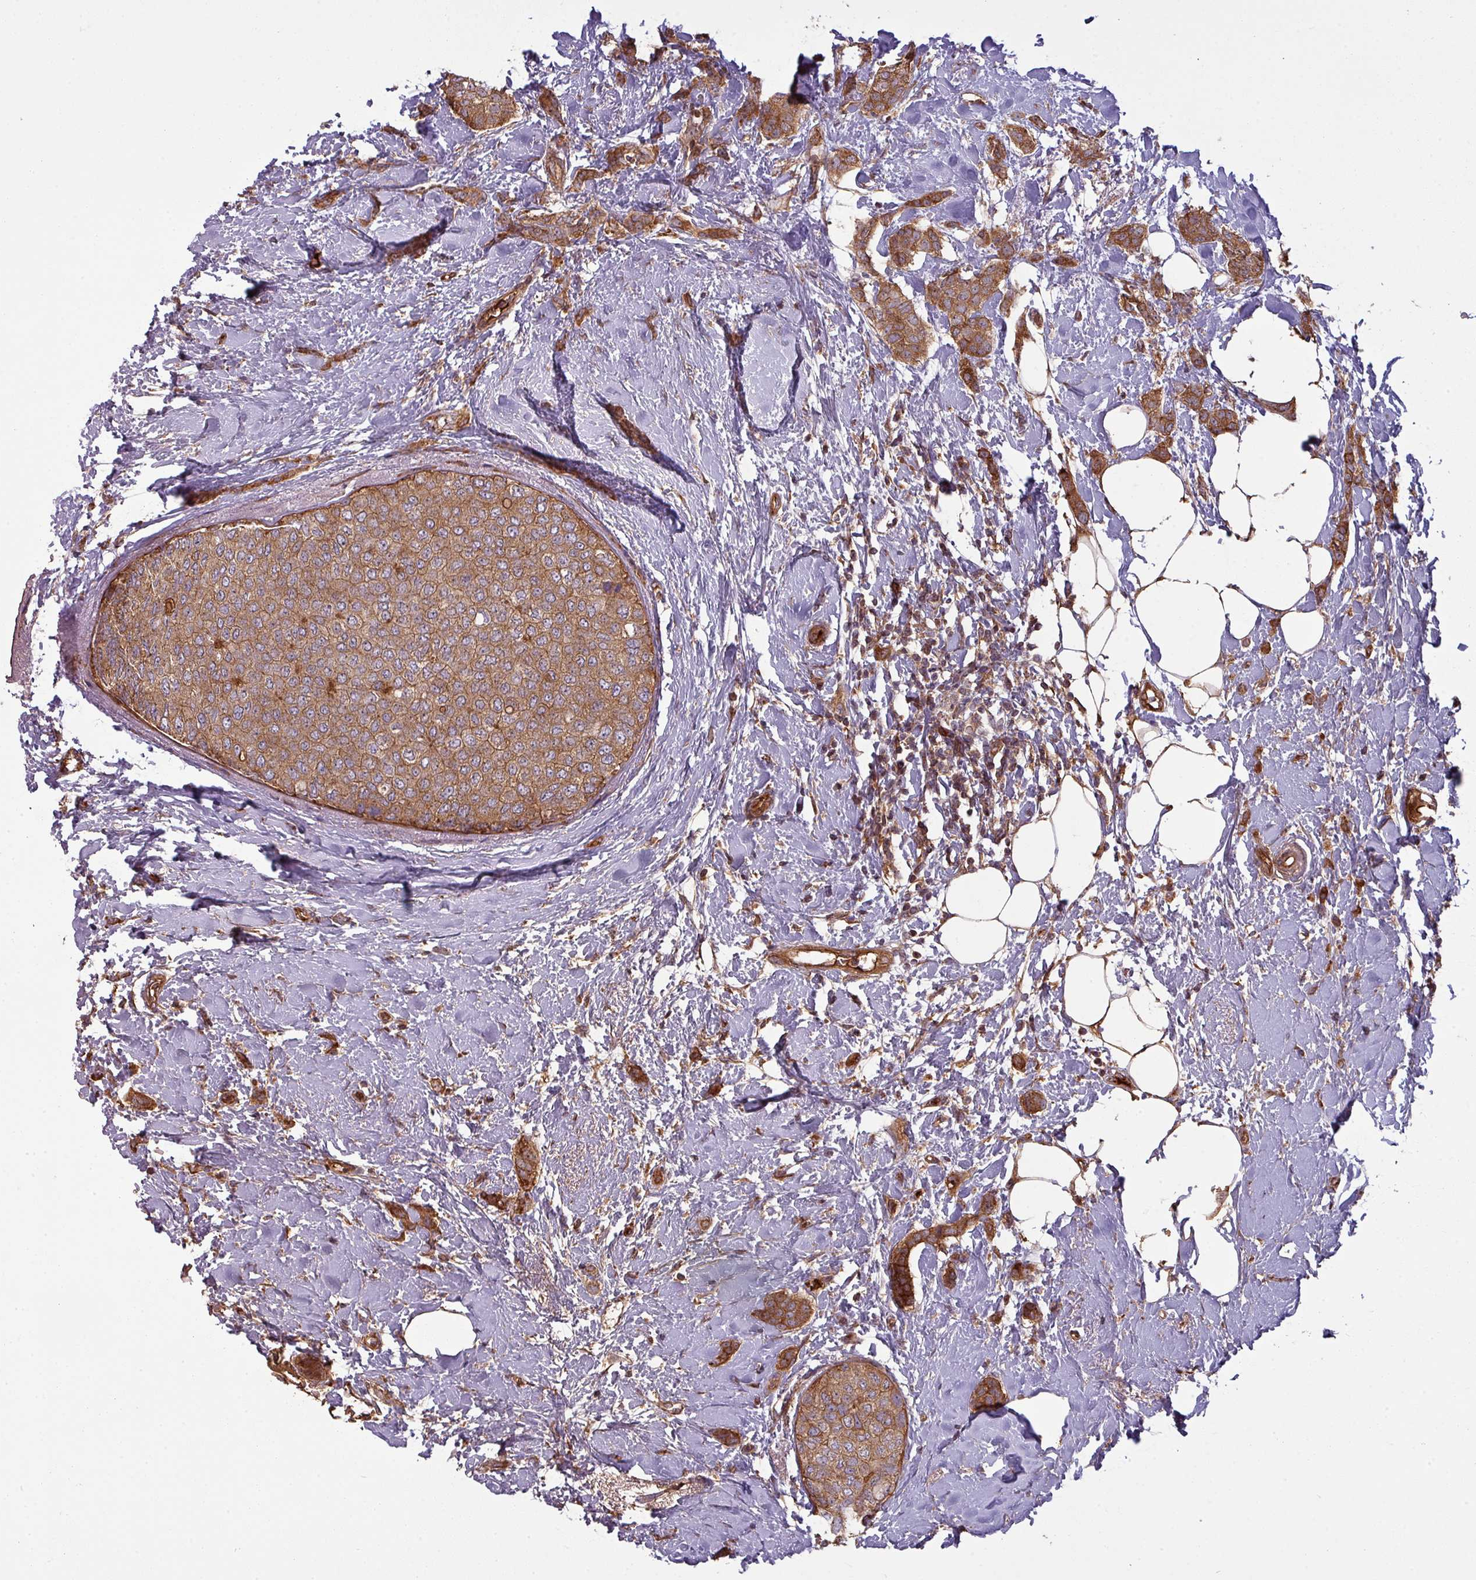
{"staining": {"intensity": "moderate", "quantity": ">75%", "location": "cytoplasmic/membranous"}, "tissue": "breast cancer", "cell_type": "Tumor cells", "image_type": "cancer", "snomed": [{"axis": "morphology", "description": "Duct carcinoma"}, {"axis": "topography", "description": "Breast"}], "caption": "Breast cancer (invasive ductal carcinoma) stained with IHC reveals moderate cytoplasmic/membranous staining in approximately >75% of tumor cells.", "gene": "SNRNP25", "patient": {"sex": "female", "age": 72}}